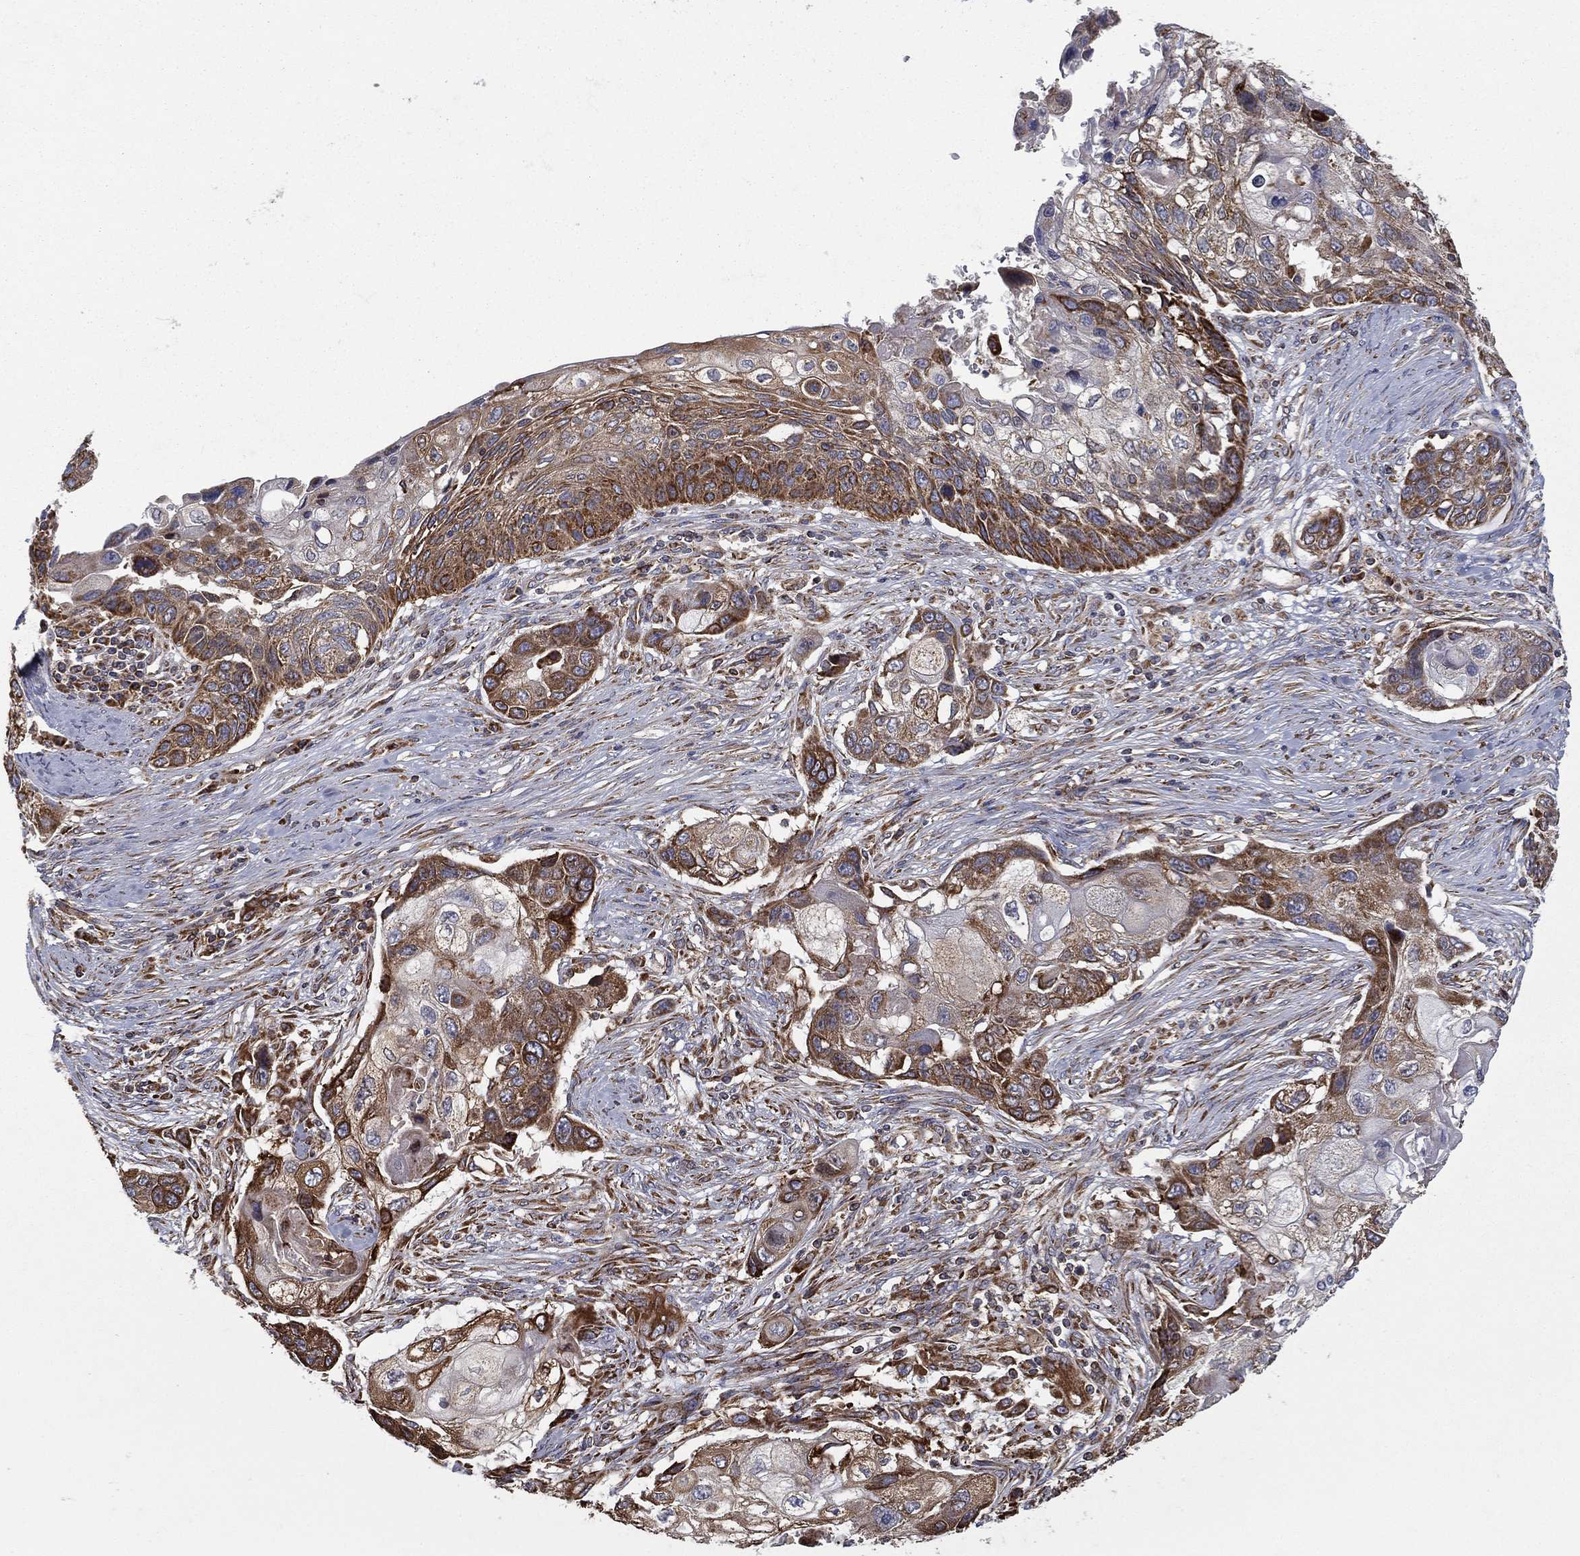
{"staining": {"intensity": "moderate", "quantity": ">75%", "location": "cytoplasmic/membranous"}, "tissue": "lung cancer", "cell_type": "Tumor cells", "image_type": "cancer", "snomed": [{"axis": "morphology", "description": "Normal tissue, NOS"}, {"axis": "morphology", "description": "Squamous cell carcinoma, NOS"}, {"axis": "topography", "description": "Bronchus"}, {"axis": "topography", "description": "Lung"}], "caption": "Brown immunohistochemical staining in lung cancer demonstrates moderate cytoplasmic/membranous expression in about >75% of tumor cells.", "gene": "MT-CYB", "patient": {"sex": "male", "age": 69}}